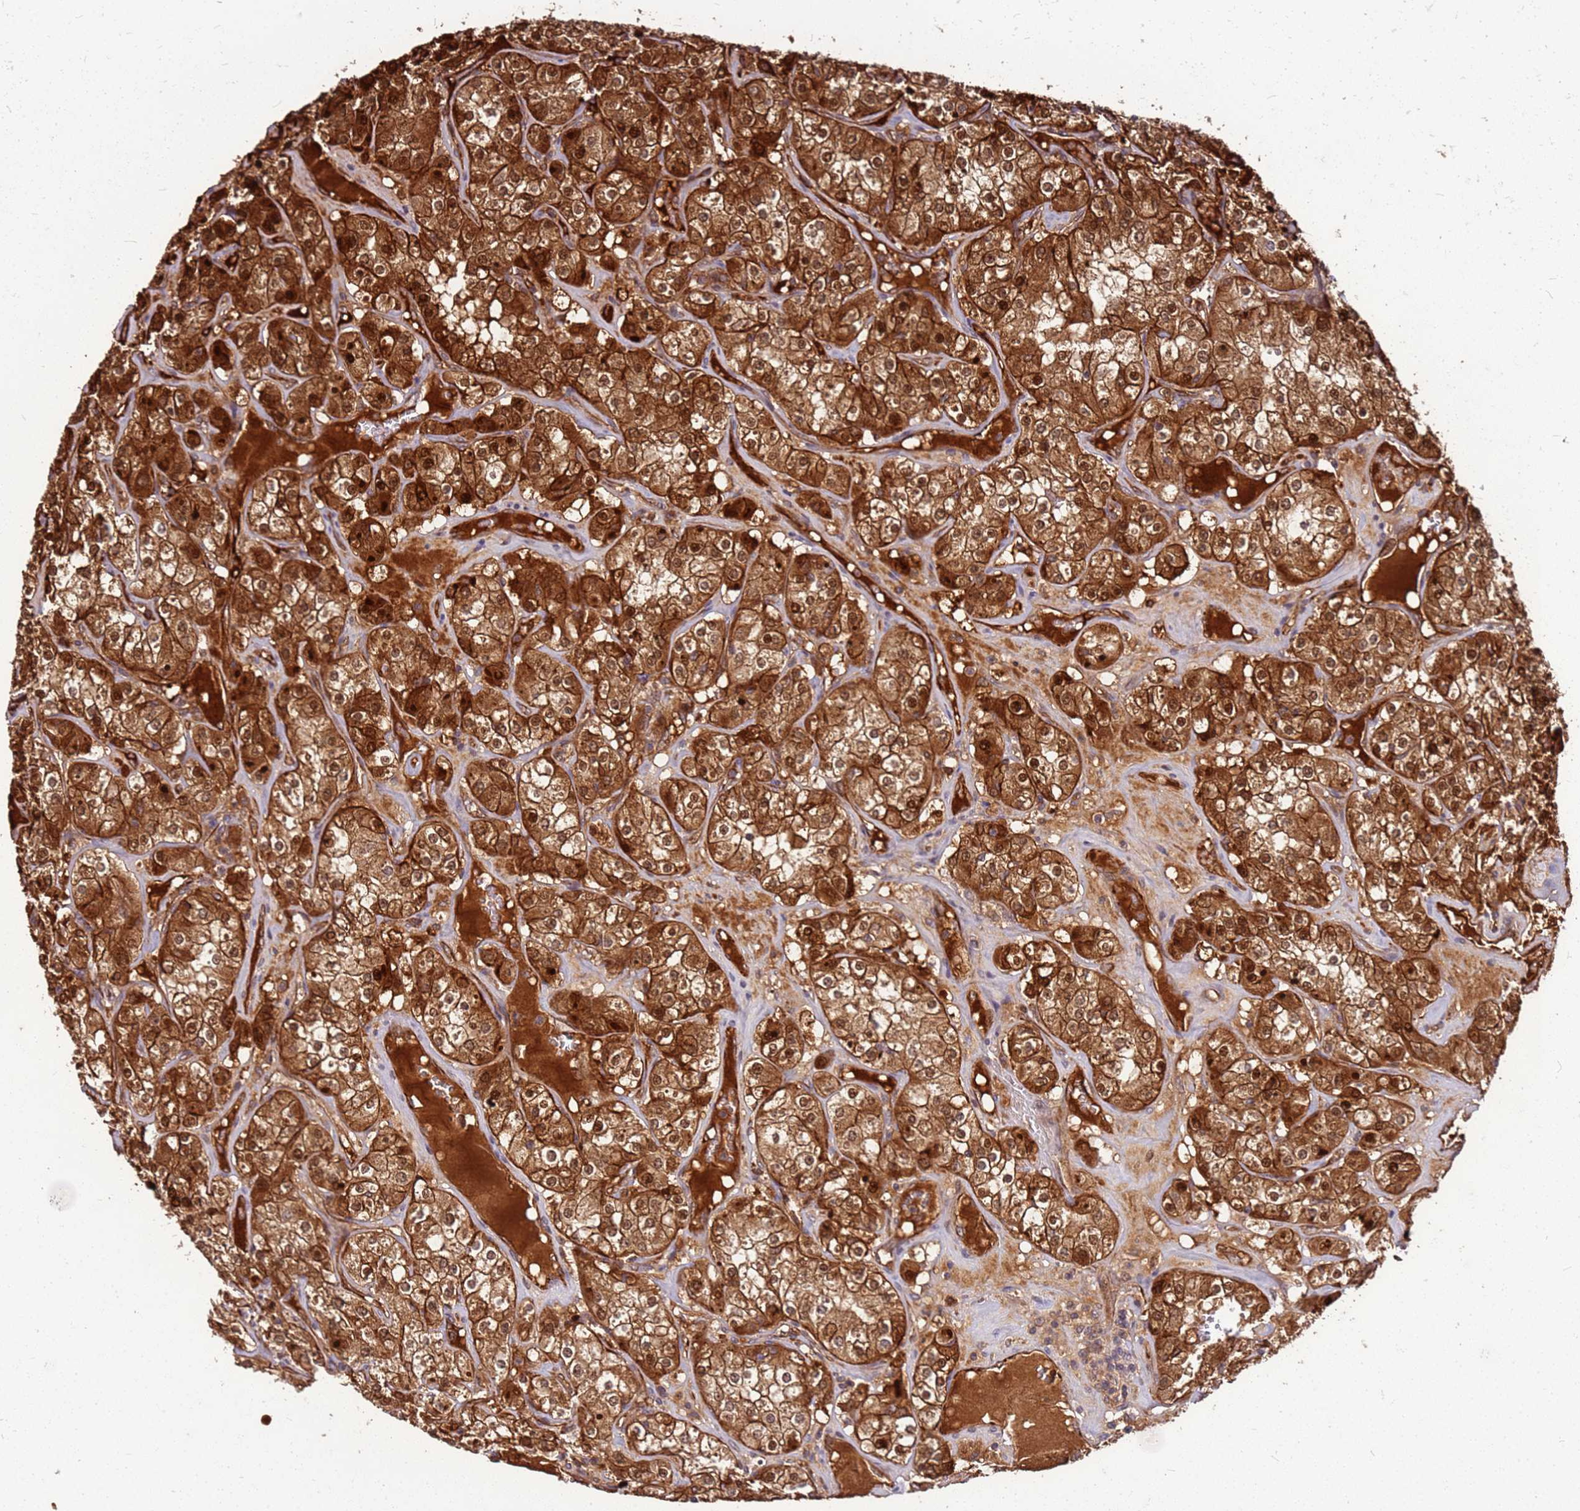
{"staining": {"intensity": "strong", "quantity": ">75%", "location": "cytoplasmic/membranous,nuclear"}, "tissue": "renal cancer", "cell_type": "Tumor cells", "image_type": "cancer", "snomed": [{"axis": "morphology", "description": "Adenocarcinoma, NOS"}, {"axis": "topography", "description": "Kidney"}], "caption": "Renal cancer was stained to show a protein in brown. There is high levels of strong cytoplasmic/membranous and nuclear expression in about >75% of tumor cells.", "gene": "LYPLAL1", "patient": {"sex": "male", "age": 77}}